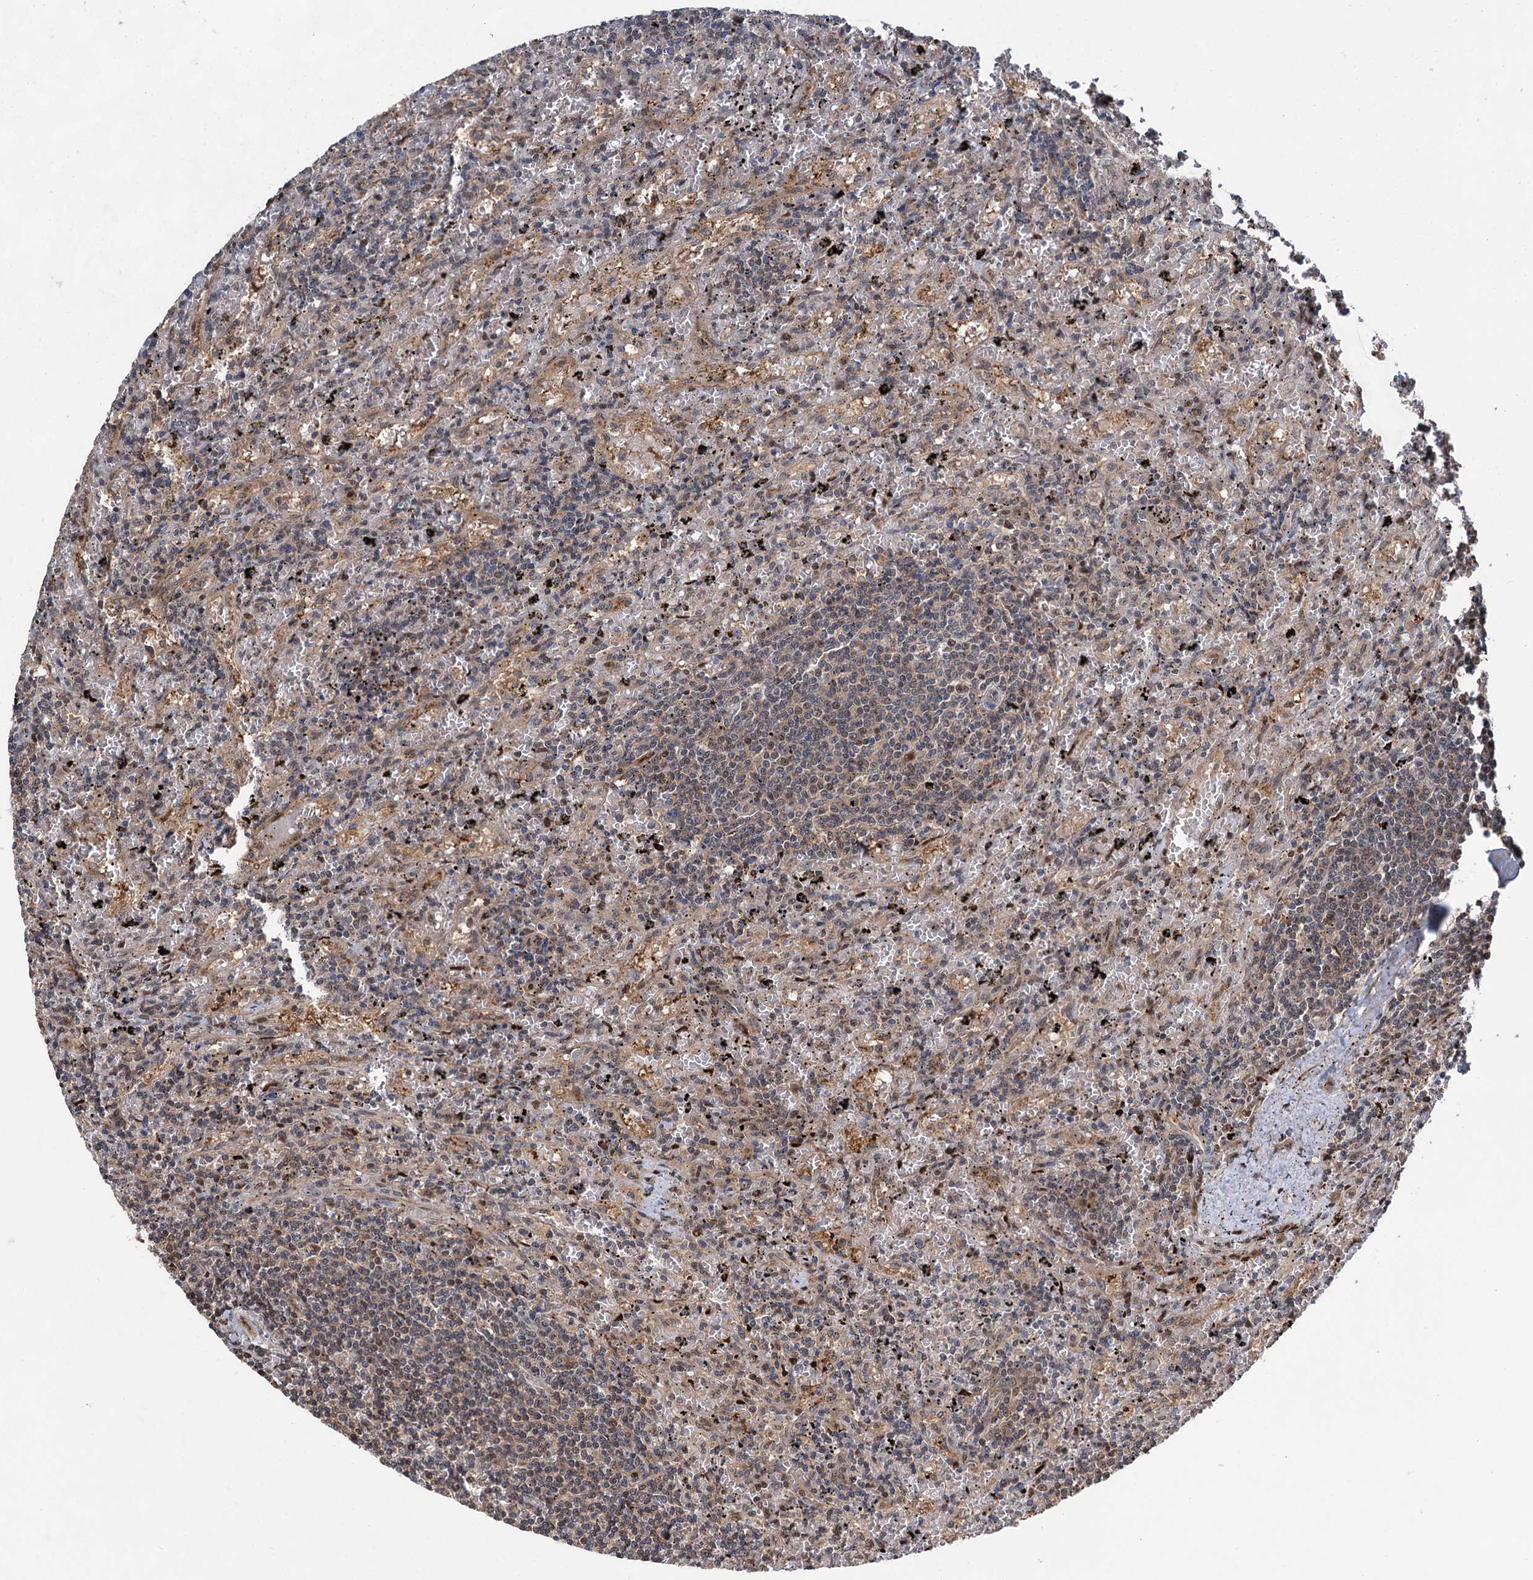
{"staining": {"intensity": "weak", "quantity": "25%-75%", "location": "cytoplasmic/membranous"}, "tissue": "lymphoma", "cell_type": "Tumor cells", "image_type": "cancer", "snomed": [{"axis": "morphology", "description": "Malignant lymphoma, non-Hodgkin's type, Low grade"}, {"axis": "topography", "description": "Spleen"}], "caption": "DAB (3,3'-diaminobenzidine) immunohistochemical staining of malignant lymphoma, non-Hodgkin's type (low-grade) exhibits weak cytoplasmic/membranous protein positivity in about 25%-75% of tumor cells.", "gene": "GPBP1", "patient": {"sex": "male", "age": 76}}